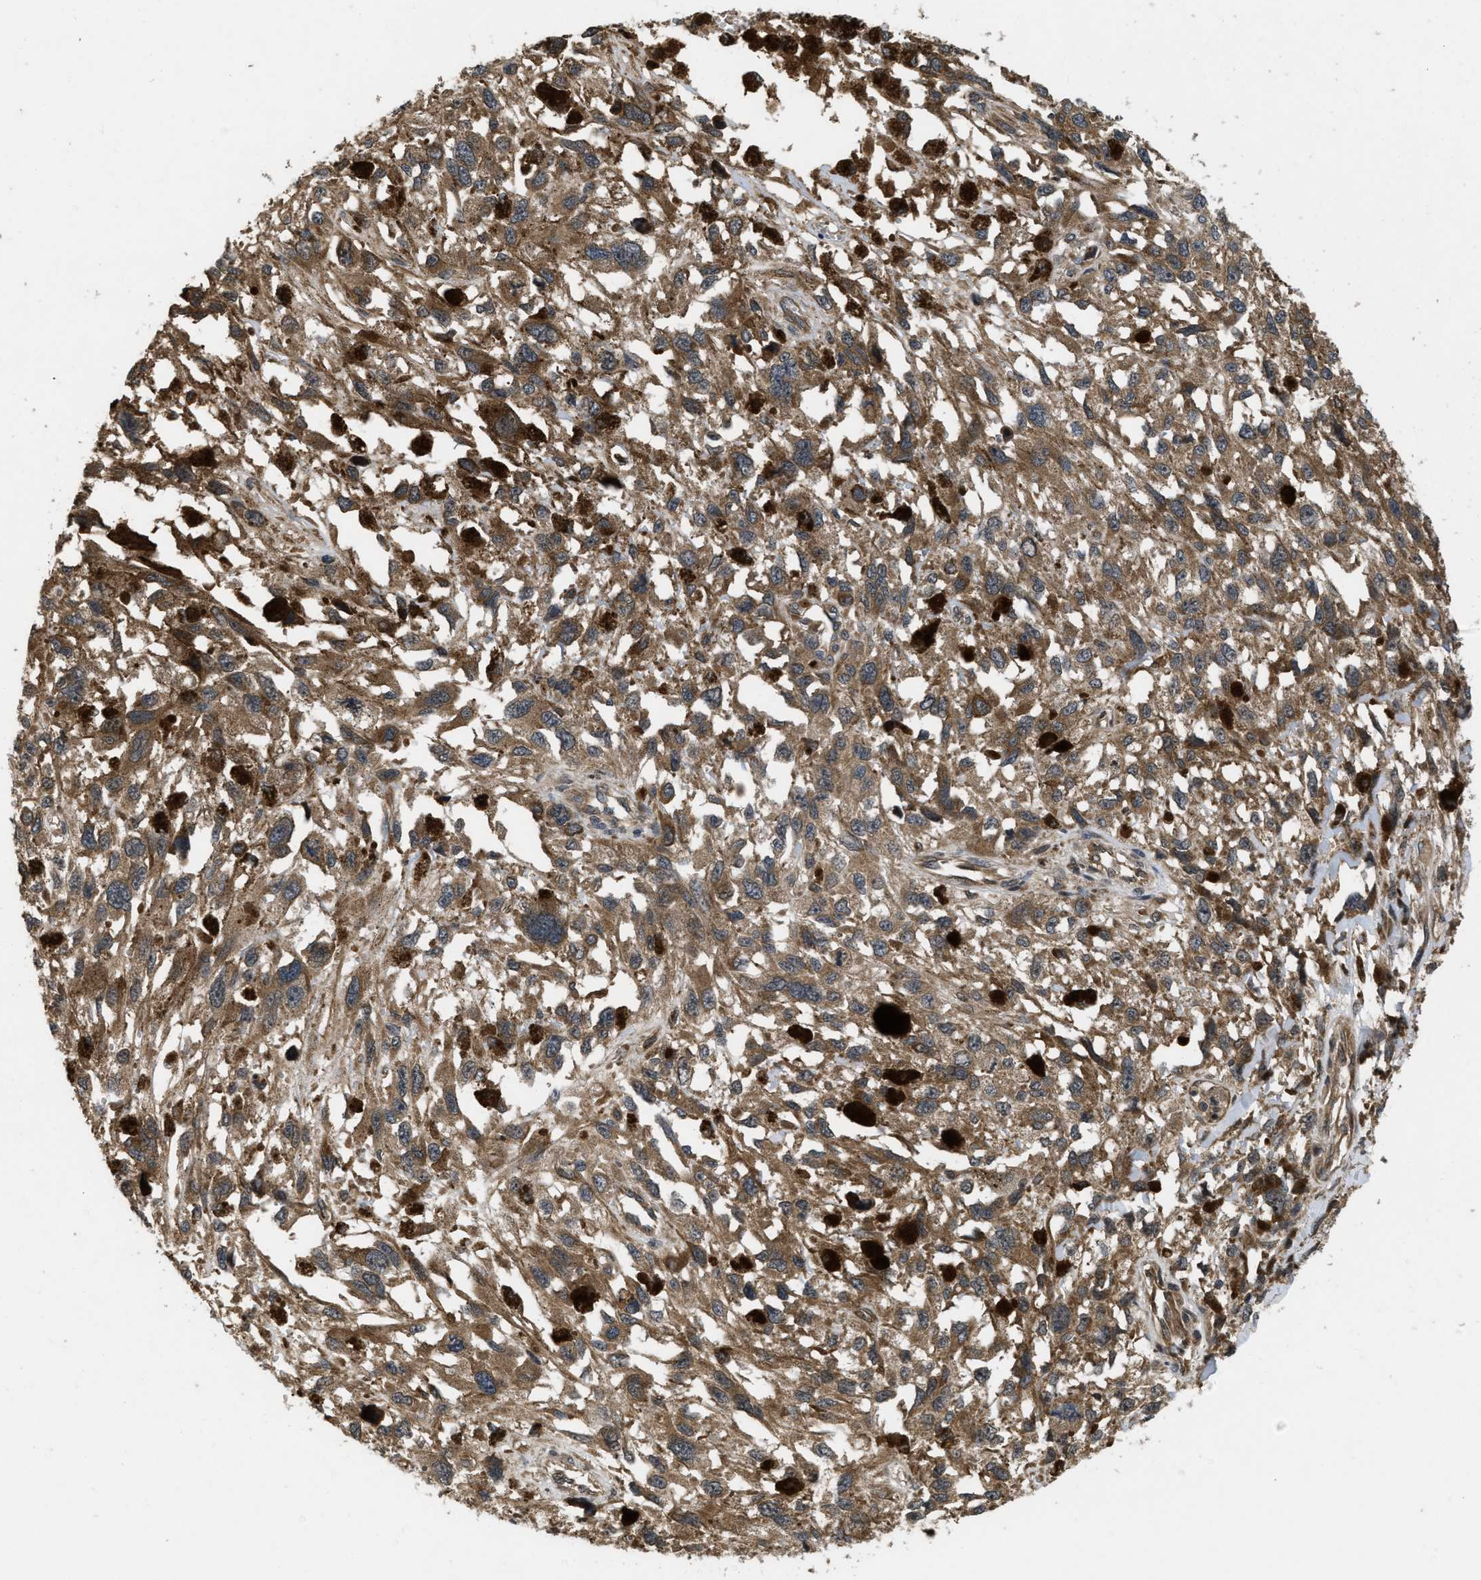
{"staining": {"intensity": "moderate", "quantity": ">75%", "location": "cytoplasmic/membranous"}, "tissue": "melanoma", "cell_type": "Tumor cells", "image_type": "cancer", "snomed": [{"axis": "morphology", "description": "Malignant melanoma, Metastatic site"}, {"axis": "topography", "description": "Lymph node"}], "caption": "Protein expression analysis of malignant melanoma (metastatic site) reveals moderate cytoplasmic/membranous expression in about >75% of tumor cells.", "gene": "SPTLC1", "patient": {"sex": "male", "age": 59}}